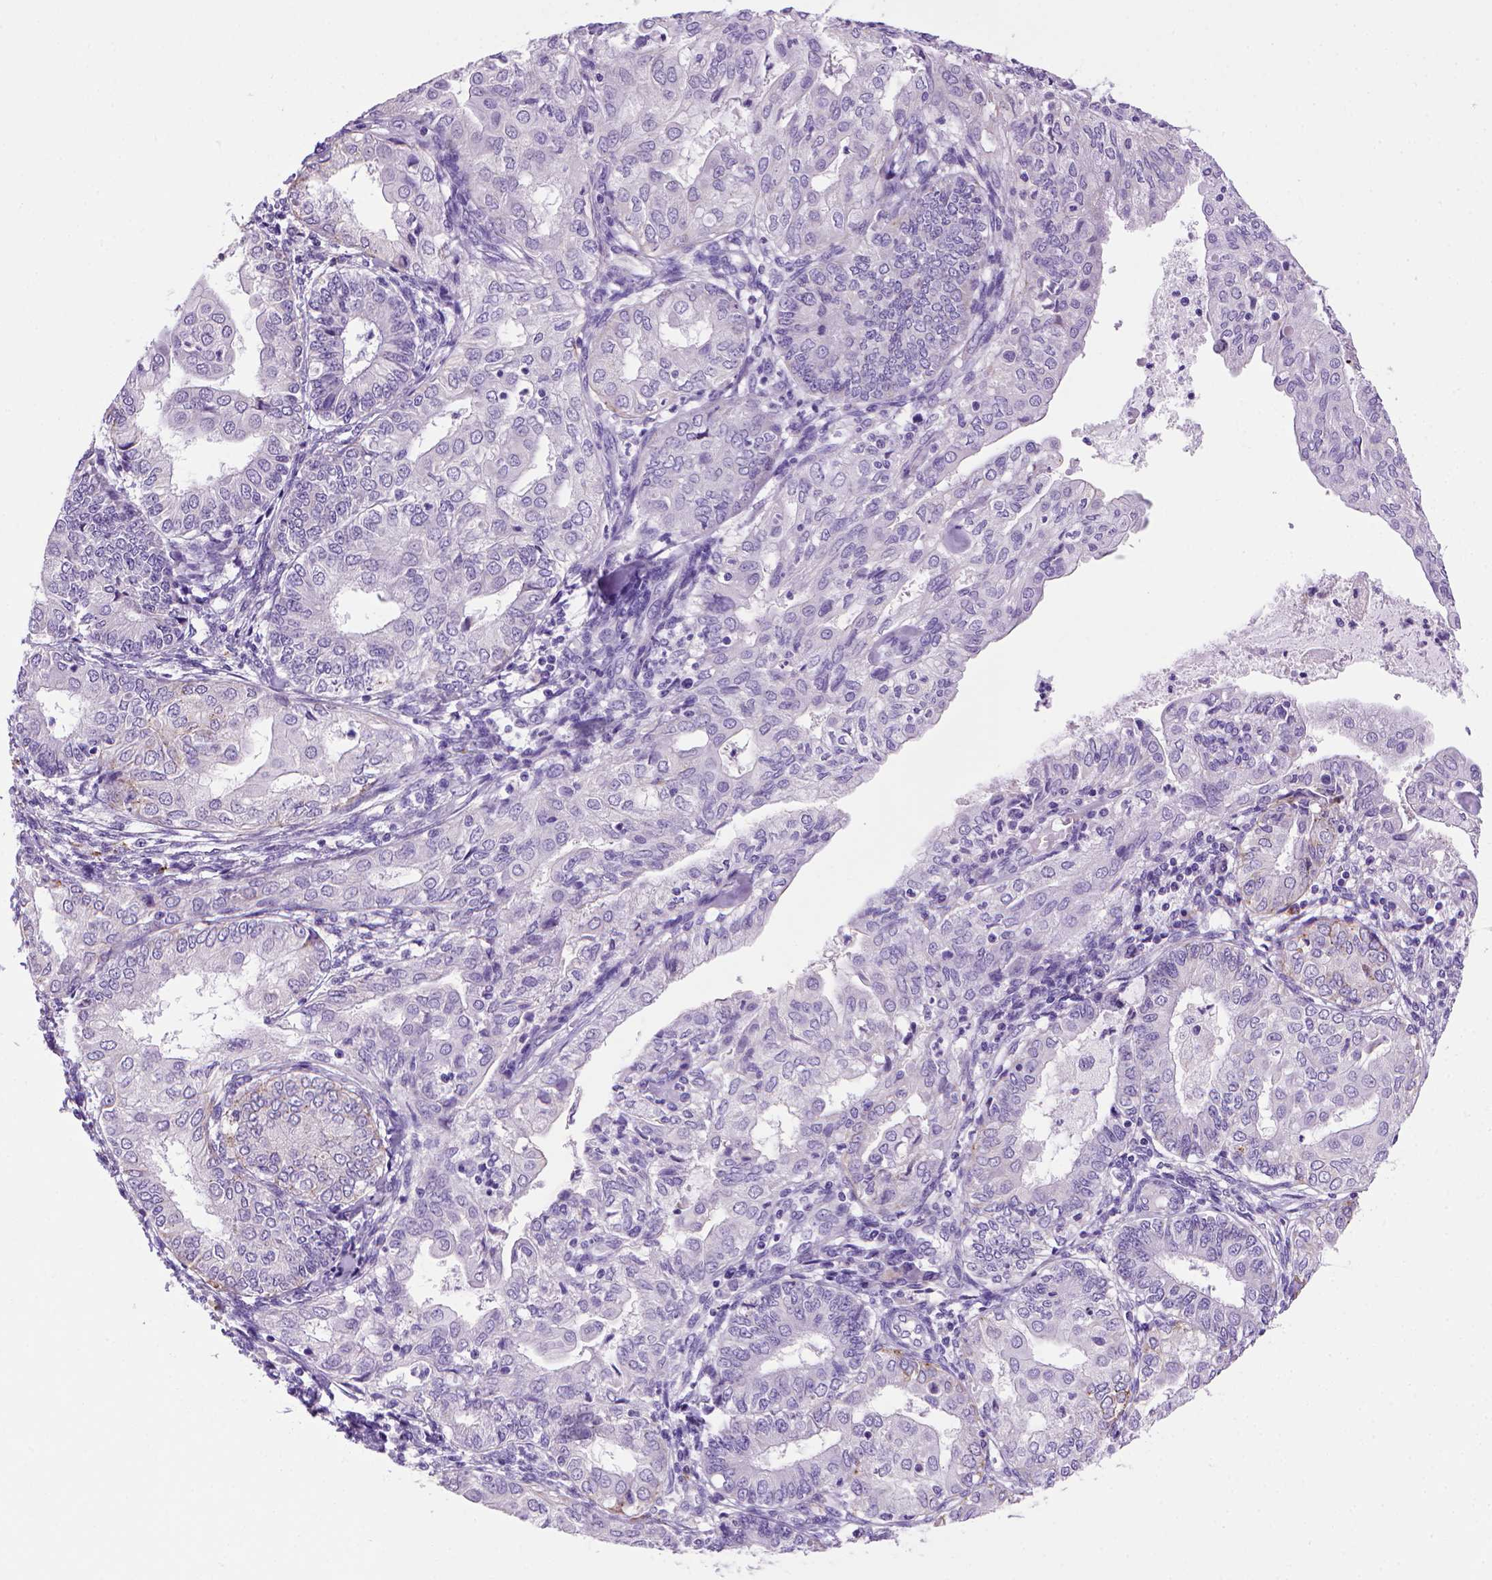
{"staining": {"intensity": "negative", "quantity": "none", "location": "none"}, "tissue": "endometrial cancer", "cell_type": "Tumor cells", "image_type": "cancer", "snomed": [{"axis": "morphology", "description": "Adenocarcinoma, NOS"}, {"axis": "topography", "description": "Endometrium"}], "caption": "Immunohistochemistry of human endometrial adenocarcinoma shows no expression in tumor cells.", "gene": "ARHGEF33", "patient": {"sex": "female", "age": 68}}